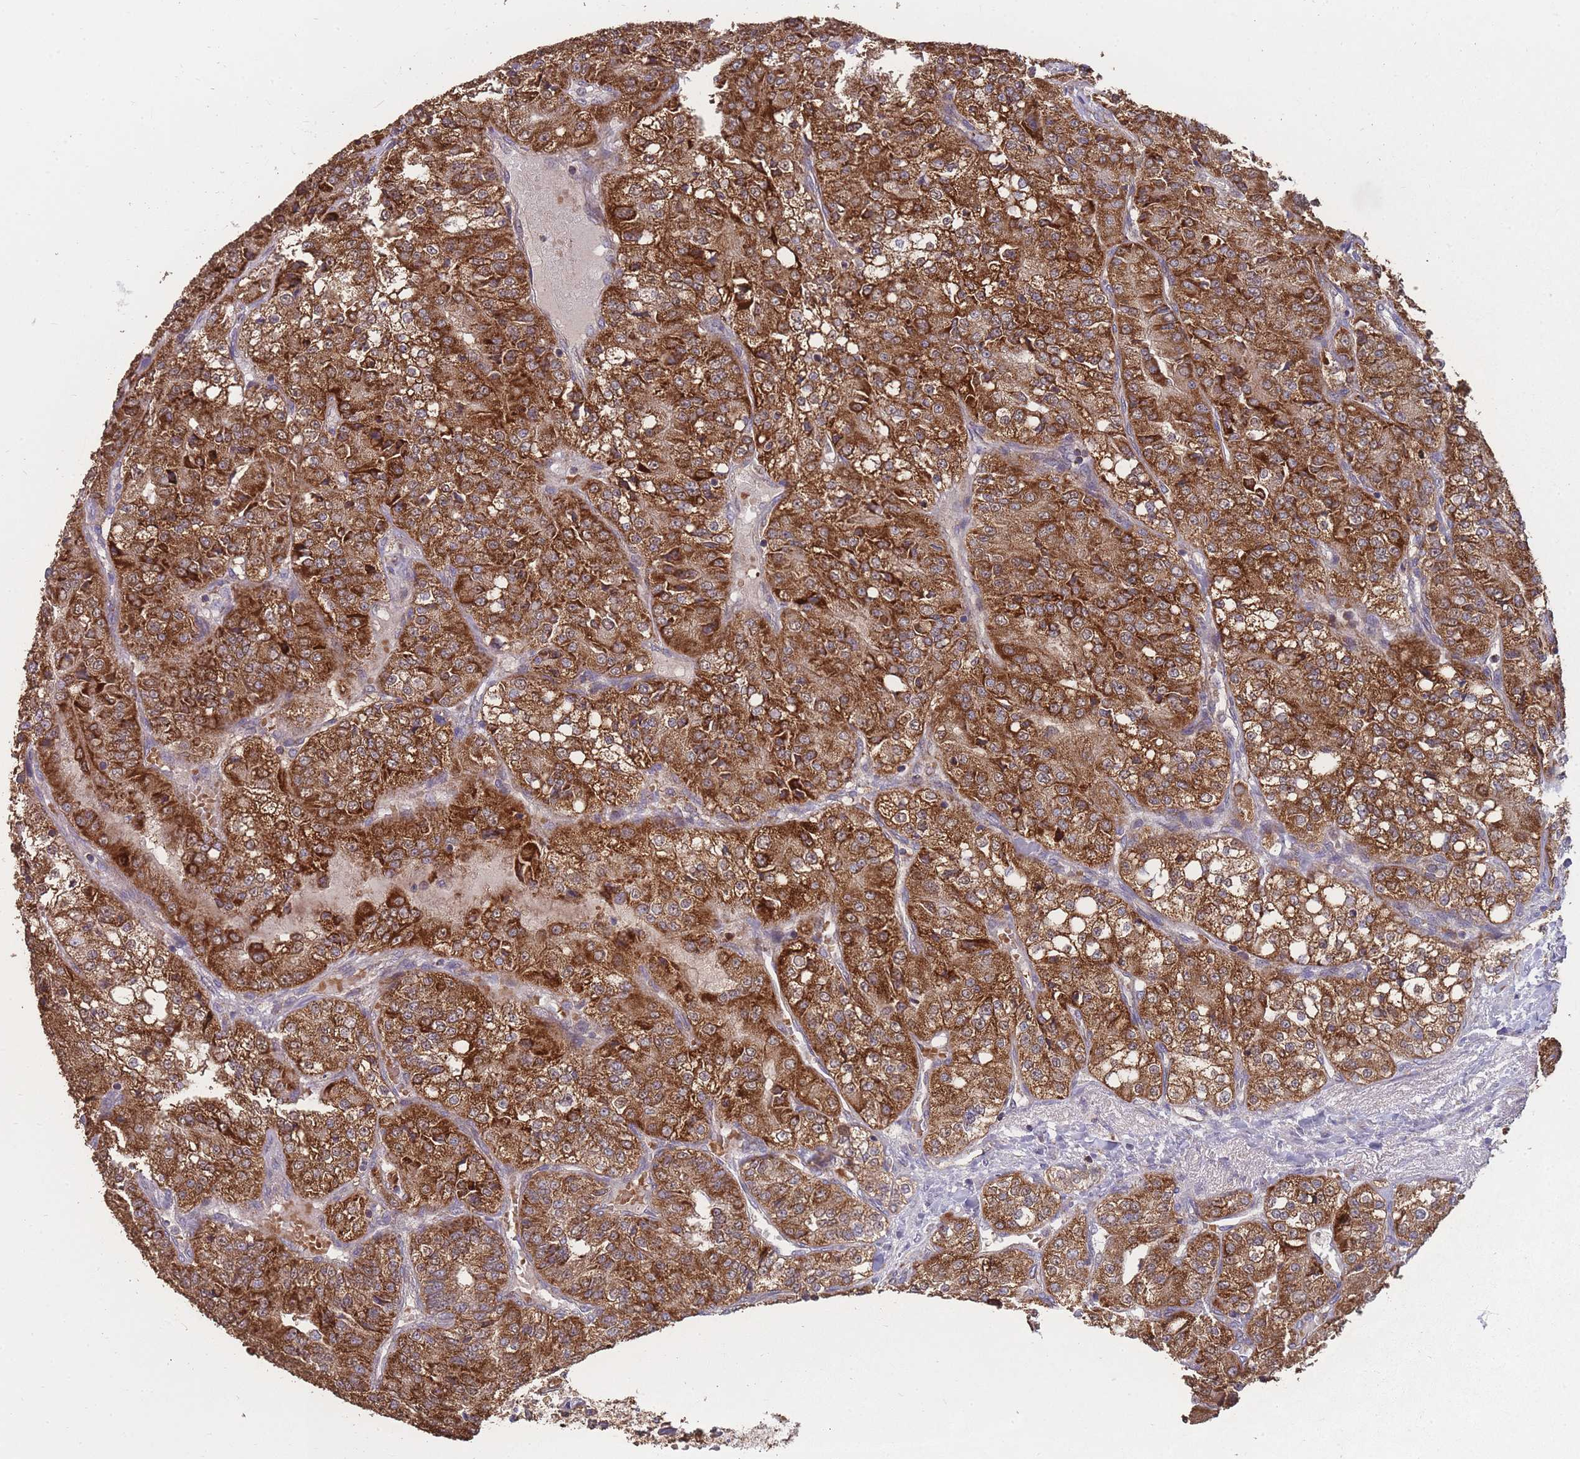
{"staining": {"intensity": "strong", "quantity": ">75%", "location": "cytoplasmic/membranous"}, "tissue": "renal cancer", "cell_type": "Tumor cells", "image_type": "cancer", "snomed": [{"axis": "morphology", "description": "Adenocarcinoma, NOS"}, {"axis": "topography", "description": "Kidney"}], "caption": "Renal cancer (adenocarcinoma) stained for a protein (brown) reveals strong cytoplasmic/membranous positive positivity in approximately >75% of tumor cells.", "gene": "SLC35B4", "patient": {"sex": "female", "age": 63}}